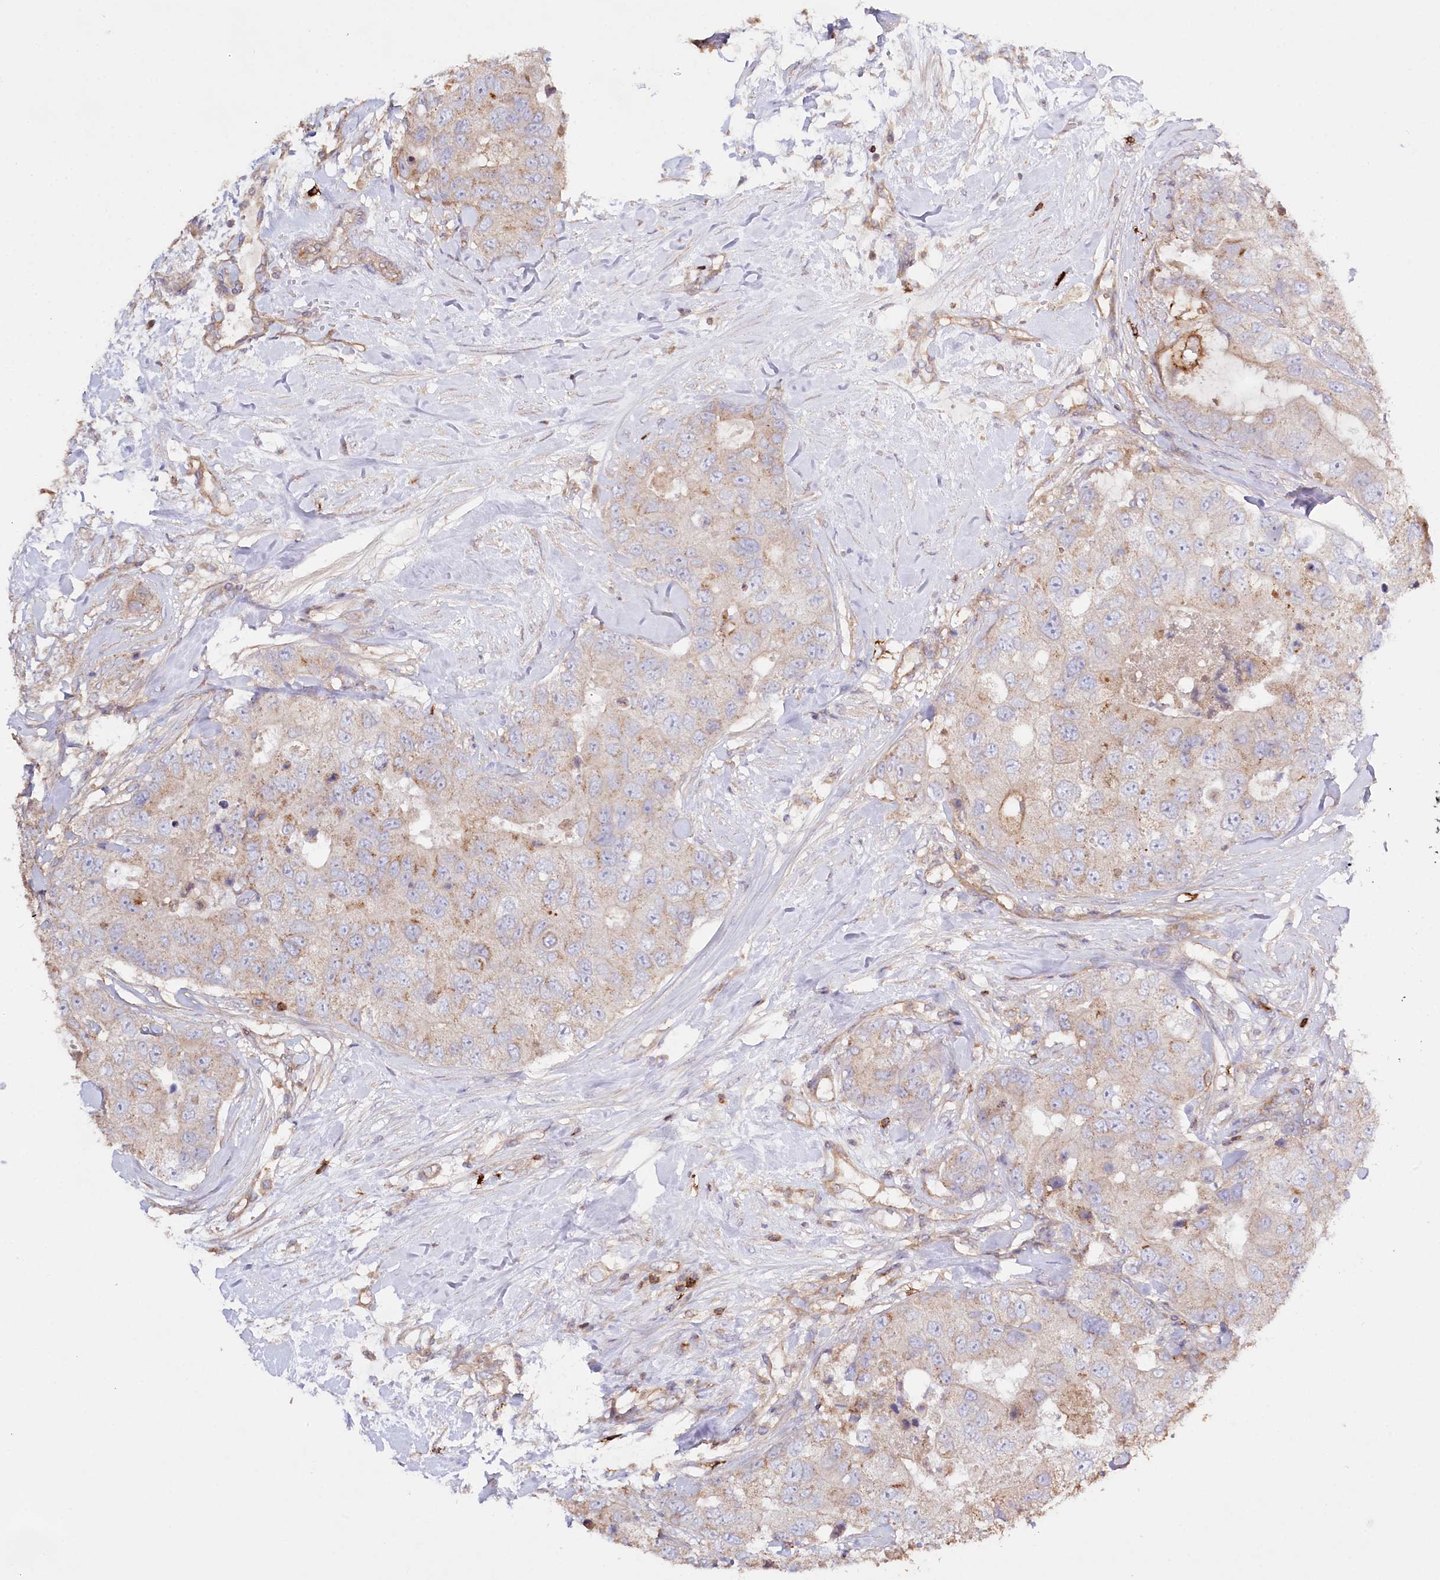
{"staining": {"intensity": "moderate", "quantity": "<25%", "location": "cytoplasmic/membranous"}, "tissue": "breast cancer", "cell_type": "Tumor cells", "image_type": "cancer", "snomed": [{"axis": "morphology", "description": "Duct carcinoma"}, {"axis": "topography", "description": "Breast"}], "caption": "Human invasive ductal carcinoma (breast) stained for a protein (brown) shows moderate cytoplasmic/membranous positive positivity in approximately <25% of tumor cells.", "gene": "RBP5", "patient": {"sex": "female", "age": 62}}